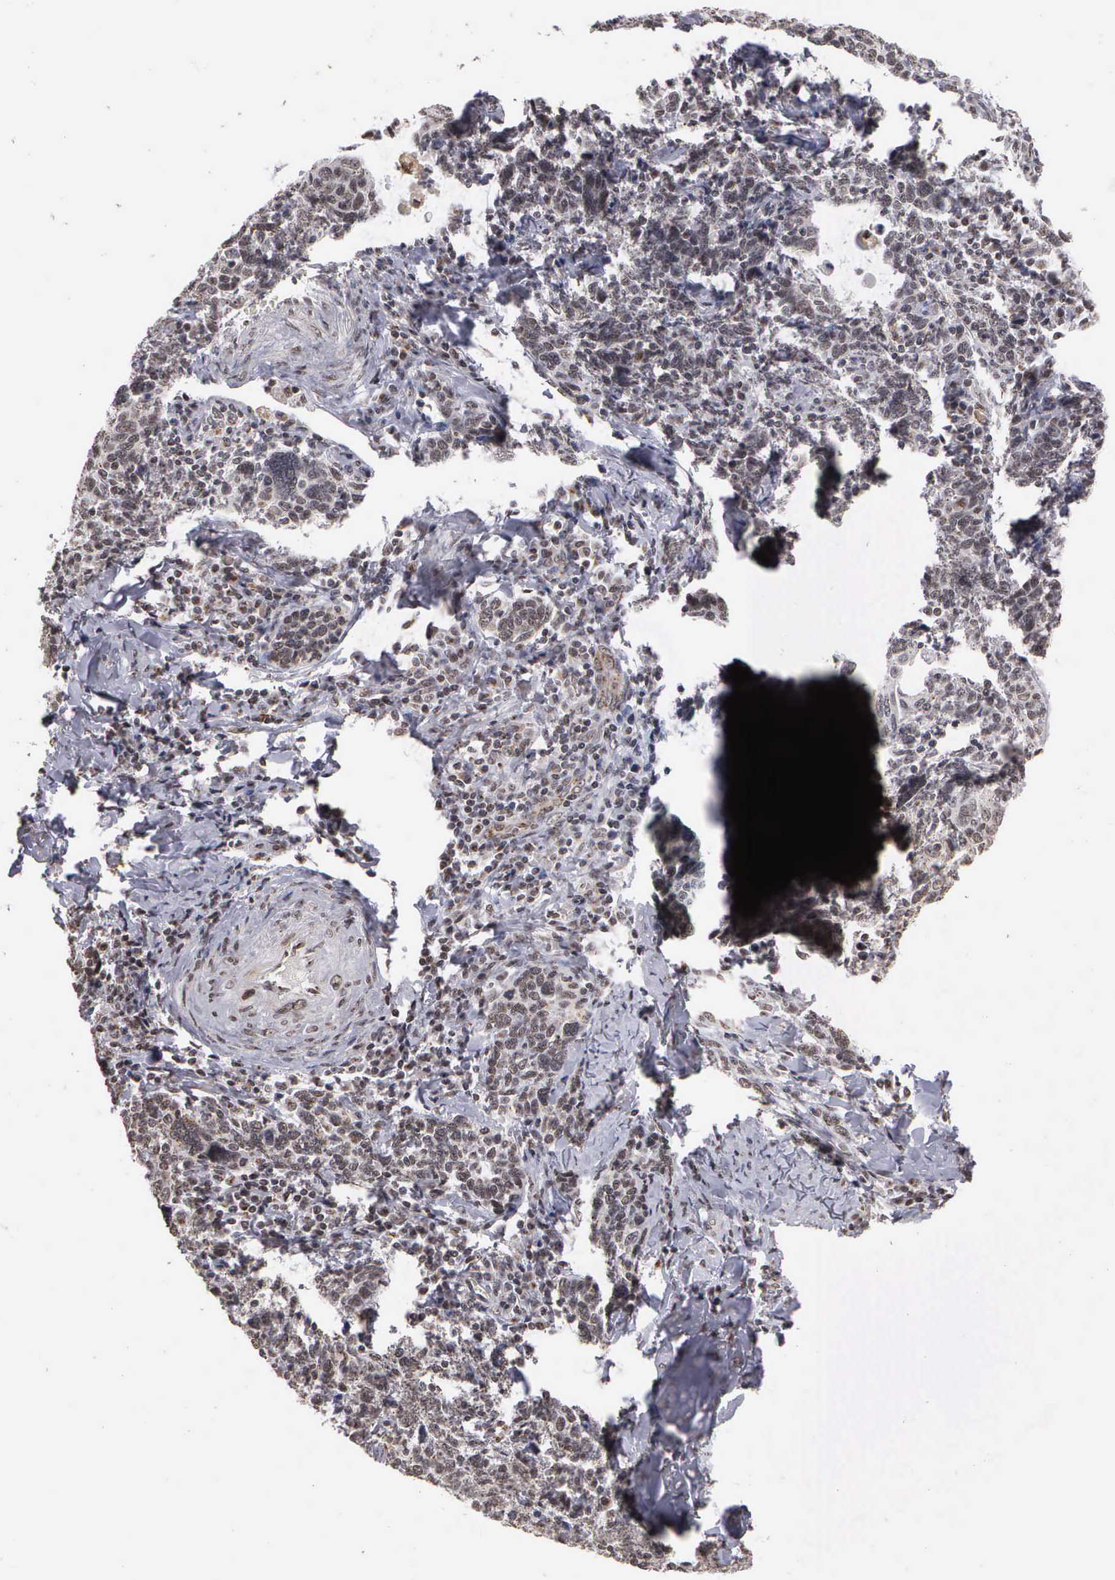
{"staining": {"intensity": "moderate", "quantity": ">75%", "location": "nuclear"}, "tissue": "cervical cancer", "cell_type": "Tumor cells", "image_type": "cancer", "snomed": [{"axis": "morphology", "description": "Squamous cell carcinoma, NOS"}, {"axis": "topography", "description": "Cervix"}], "caption": "Protein staining by immunohistochemistry (IHC) exhibits moderate nuclear positivity in about >75% of tumor cells in cervical cancer.", "gene": "GTF2A1", "patient": {"sex": "female", "age": 41}}